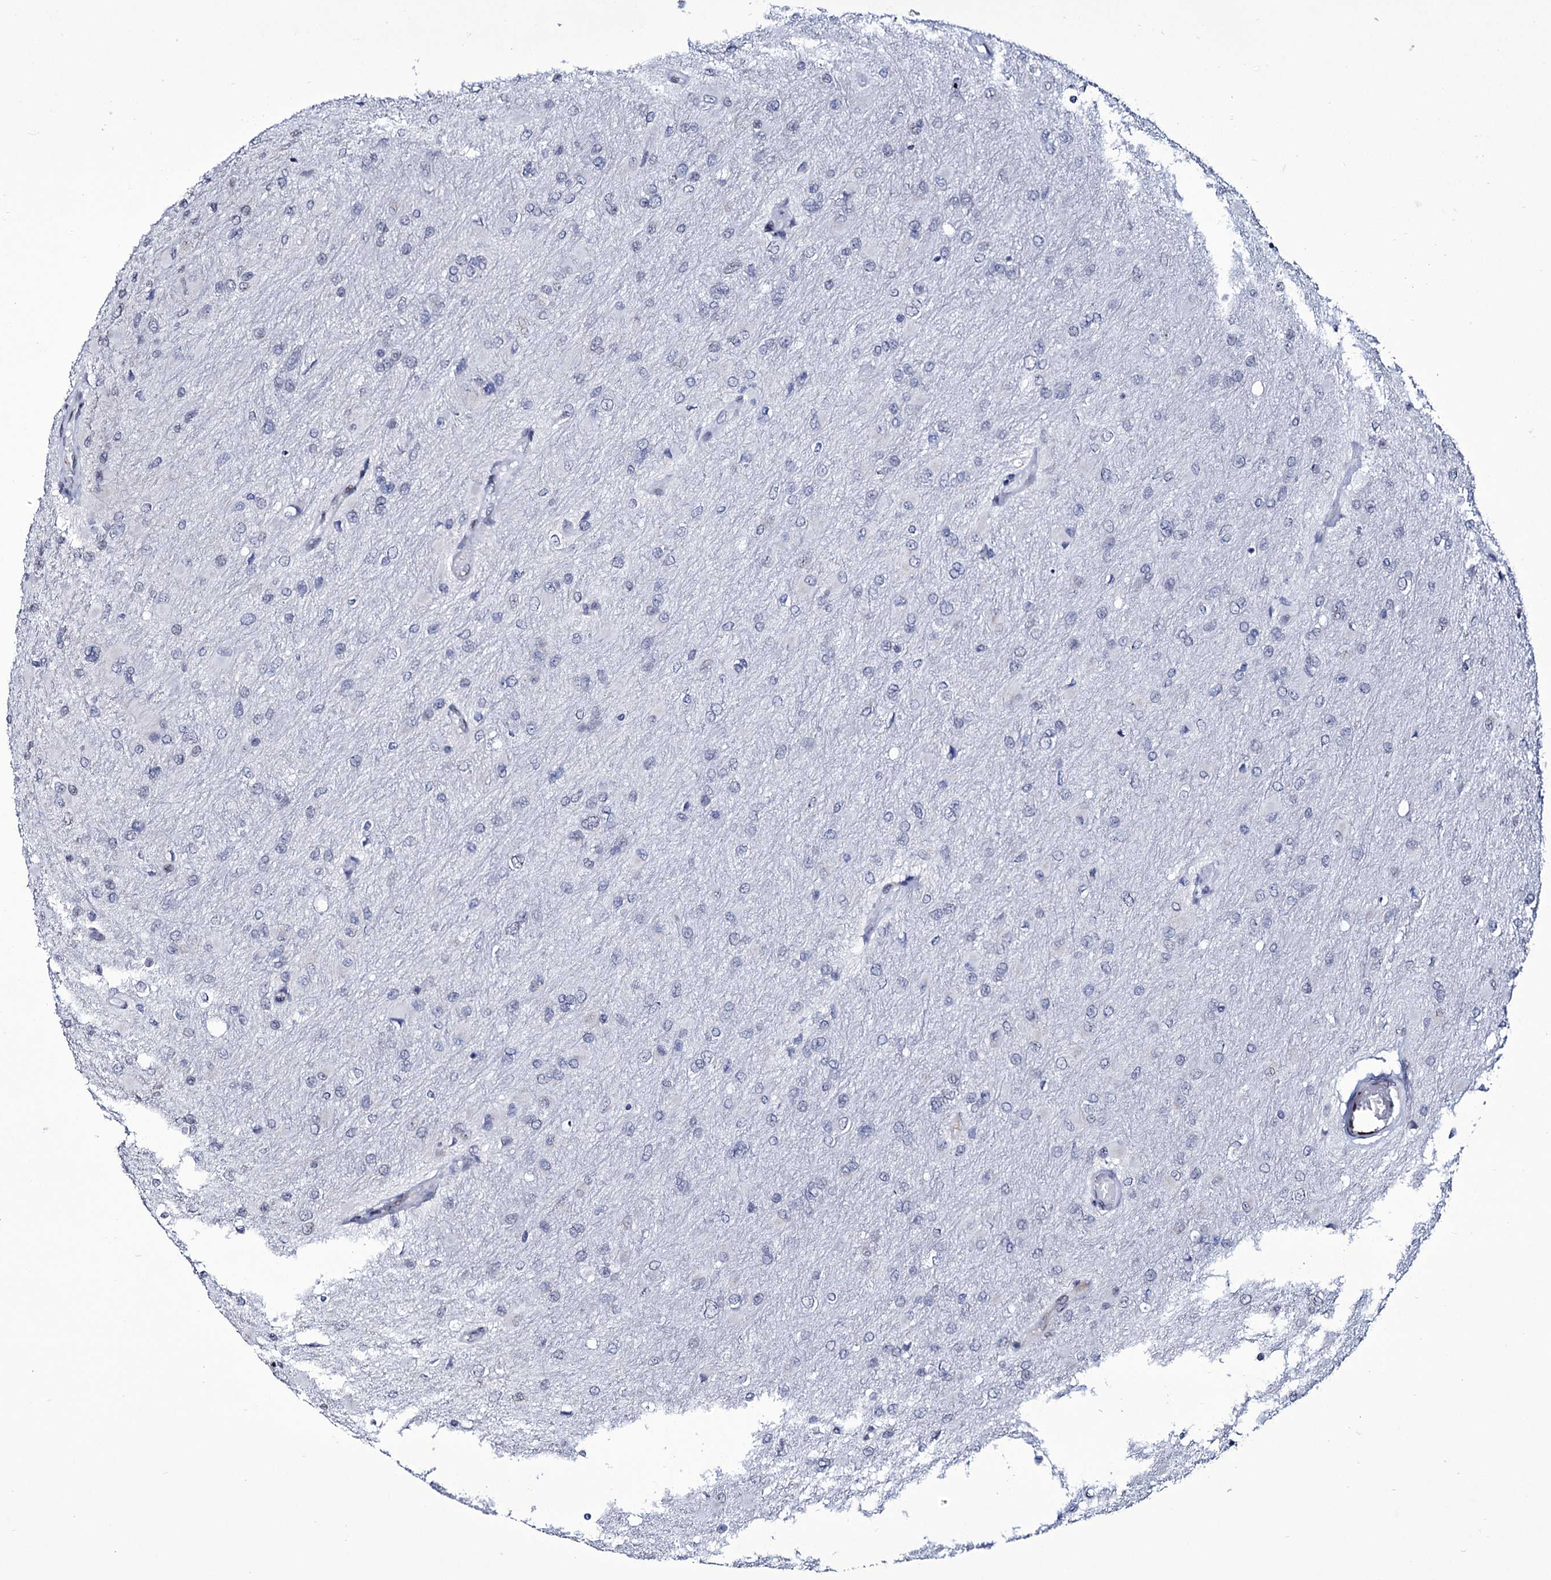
{"staining": {"intensity": "negative", "quantity": "none", "location": "none"}, "tissue": "glioma", "cell_type": "Tumor cells", "image_type": "cancer", "snomed": [{"axis": "morphology", "description": "Glioma, malignant, High grade"}, {"axis": "topography", "description": "Cerebral cortex"}], "caption": "An IHC photomicrograph of glioma is shown. There is no staining in tumor cells of glioma. The staining is performed using DAB brown chromogen with nuclei counter-stained in using hematoxylin.", "gene": "ZC3H12C", "patient": {"sex": "female", "age": 36}}